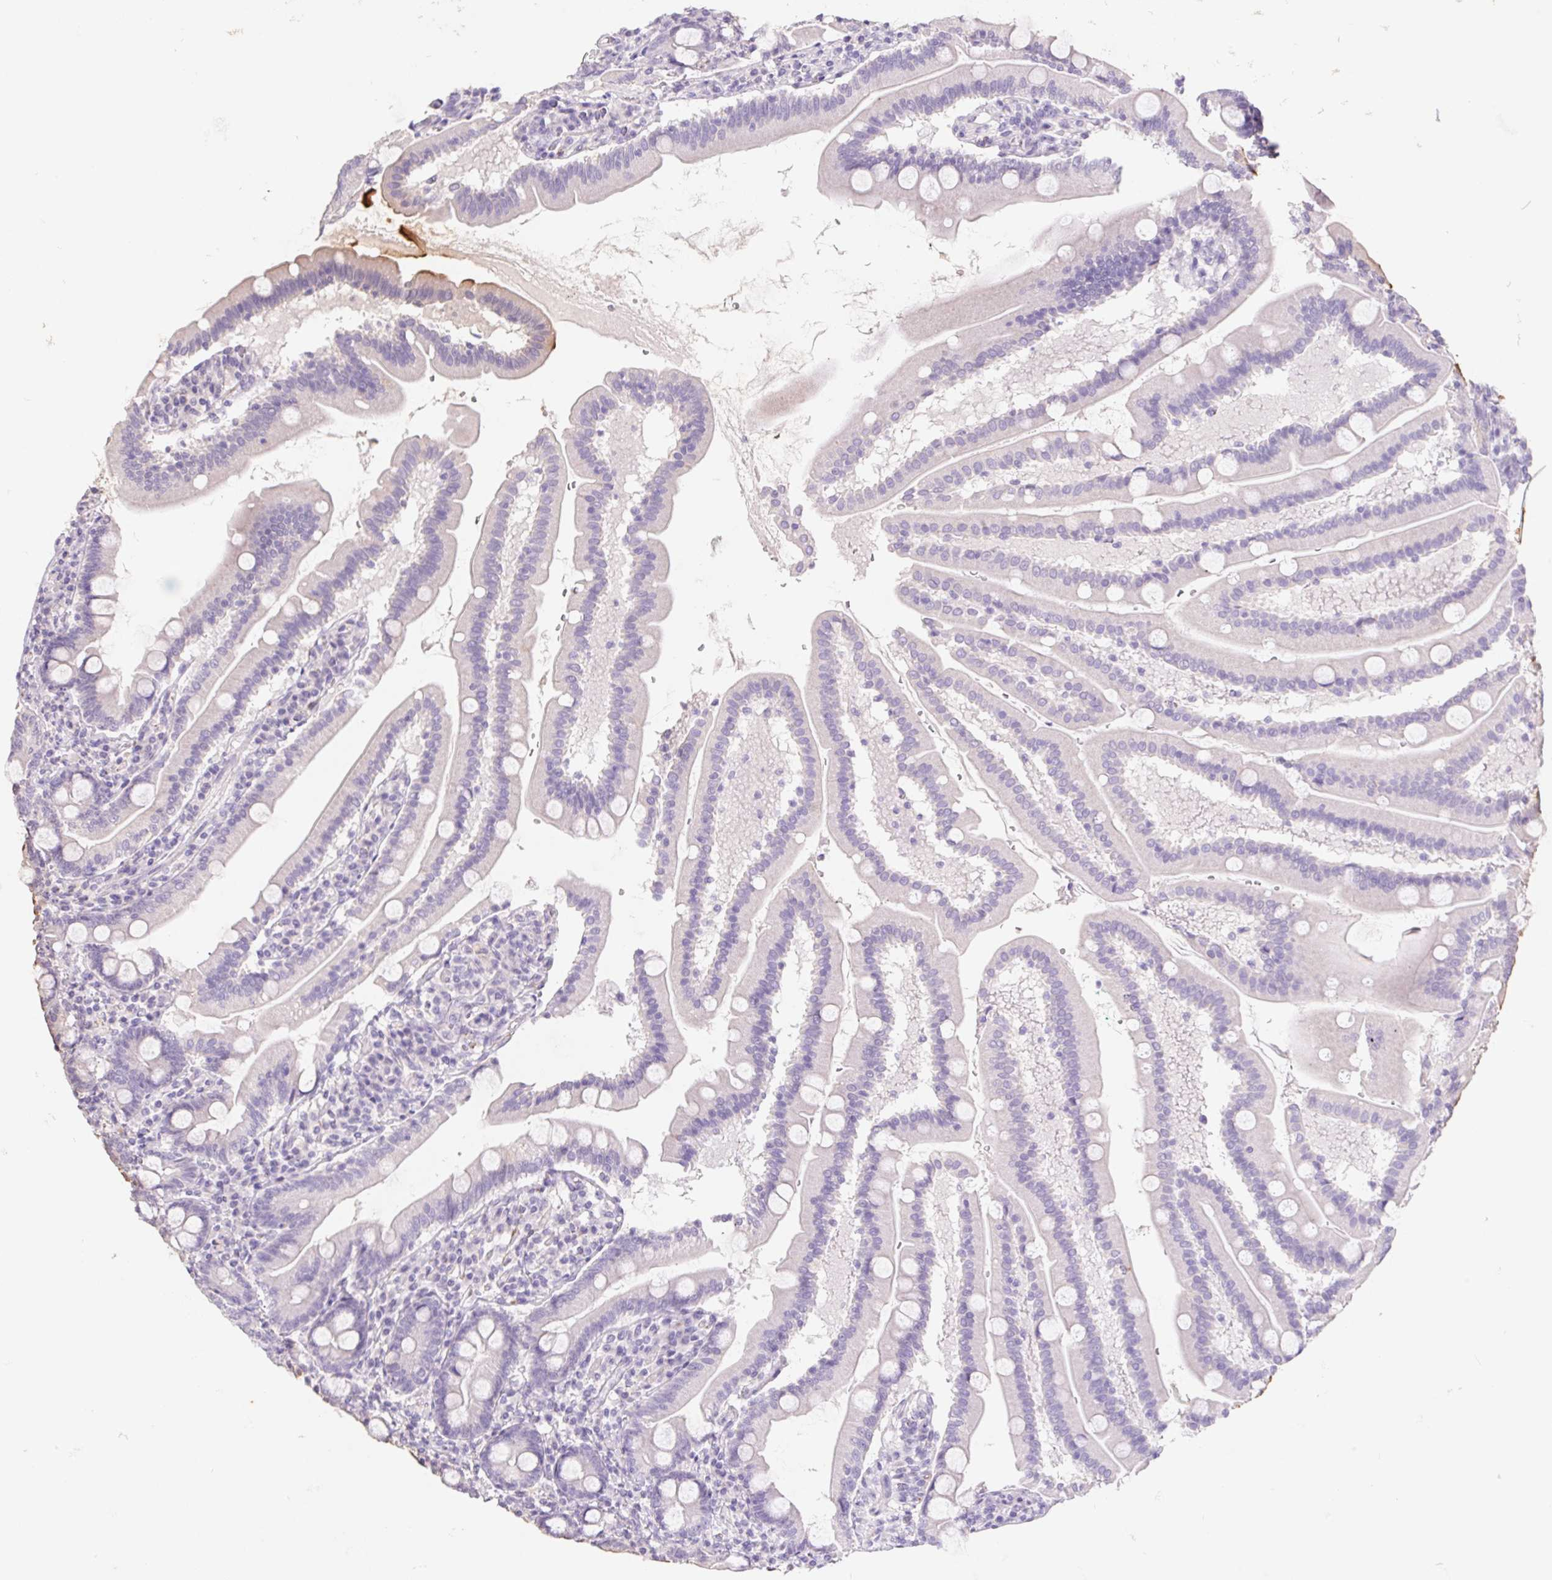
{"staining": {"intensity": "negative", "quantity": "none", "location": "none"}, "tissue": "duodenum", "cell_type": "Glandular cells", "image_type": "normal", "snomed": [{"axis": "morphology", "description": "Normal tissue, NOS"}, {"axis": "topography", "description": "Duodenum"}], "caption": "DAB (3,3'-diaminobenzidine) immunohistochemical staining of benign duodenum displays no significant expression in glandular cells. (Brightfield microscopy of DAB IHC at high magnification).", "gene": "GRM2", "patient": {"sex": "female", "age": 67}}